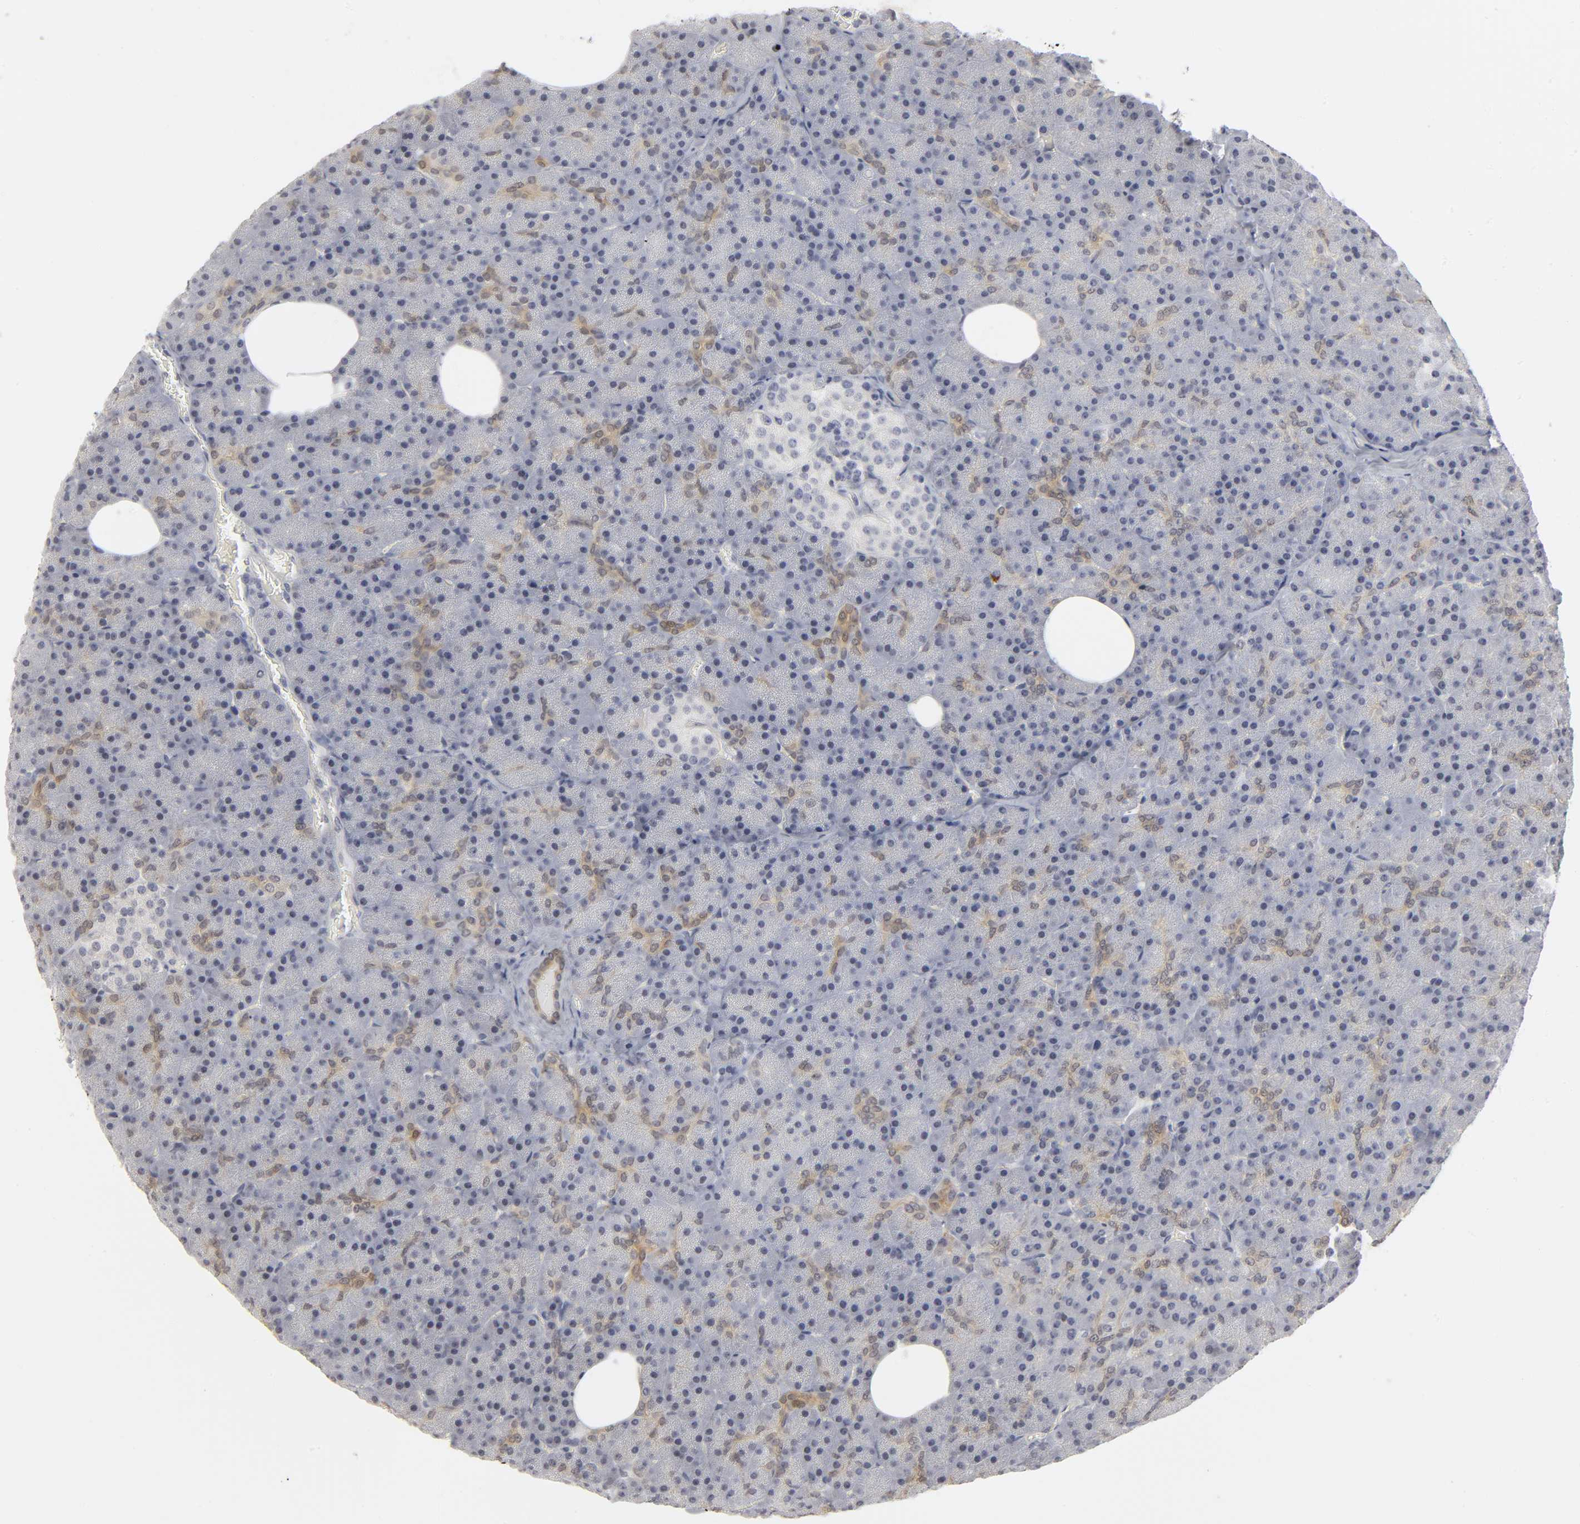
{"staining": {"intensity": "weak", "quantity": "25%-75%", "location": "cytoplasmic/membranous"}, "tissue": "pancreas", "cell_type": "Exocrine glandular cells", "image_type": "normal", "snomed": [{"axis": "morphology", "description": "Normal tissue, NOS"}, {"axis": "topography", "description": "Pancreas"}], "caption": "Exocrine glandular cells show low levels of weak cytoplasmic/membranous staining in approximately 25%-75% of cells in unremarkable pancreas. The protein of interest is shown in brown color, while the nuclei are stained blue.", "gene": "PDLIM3", "patient": {"sex": "female", "age": 35}}